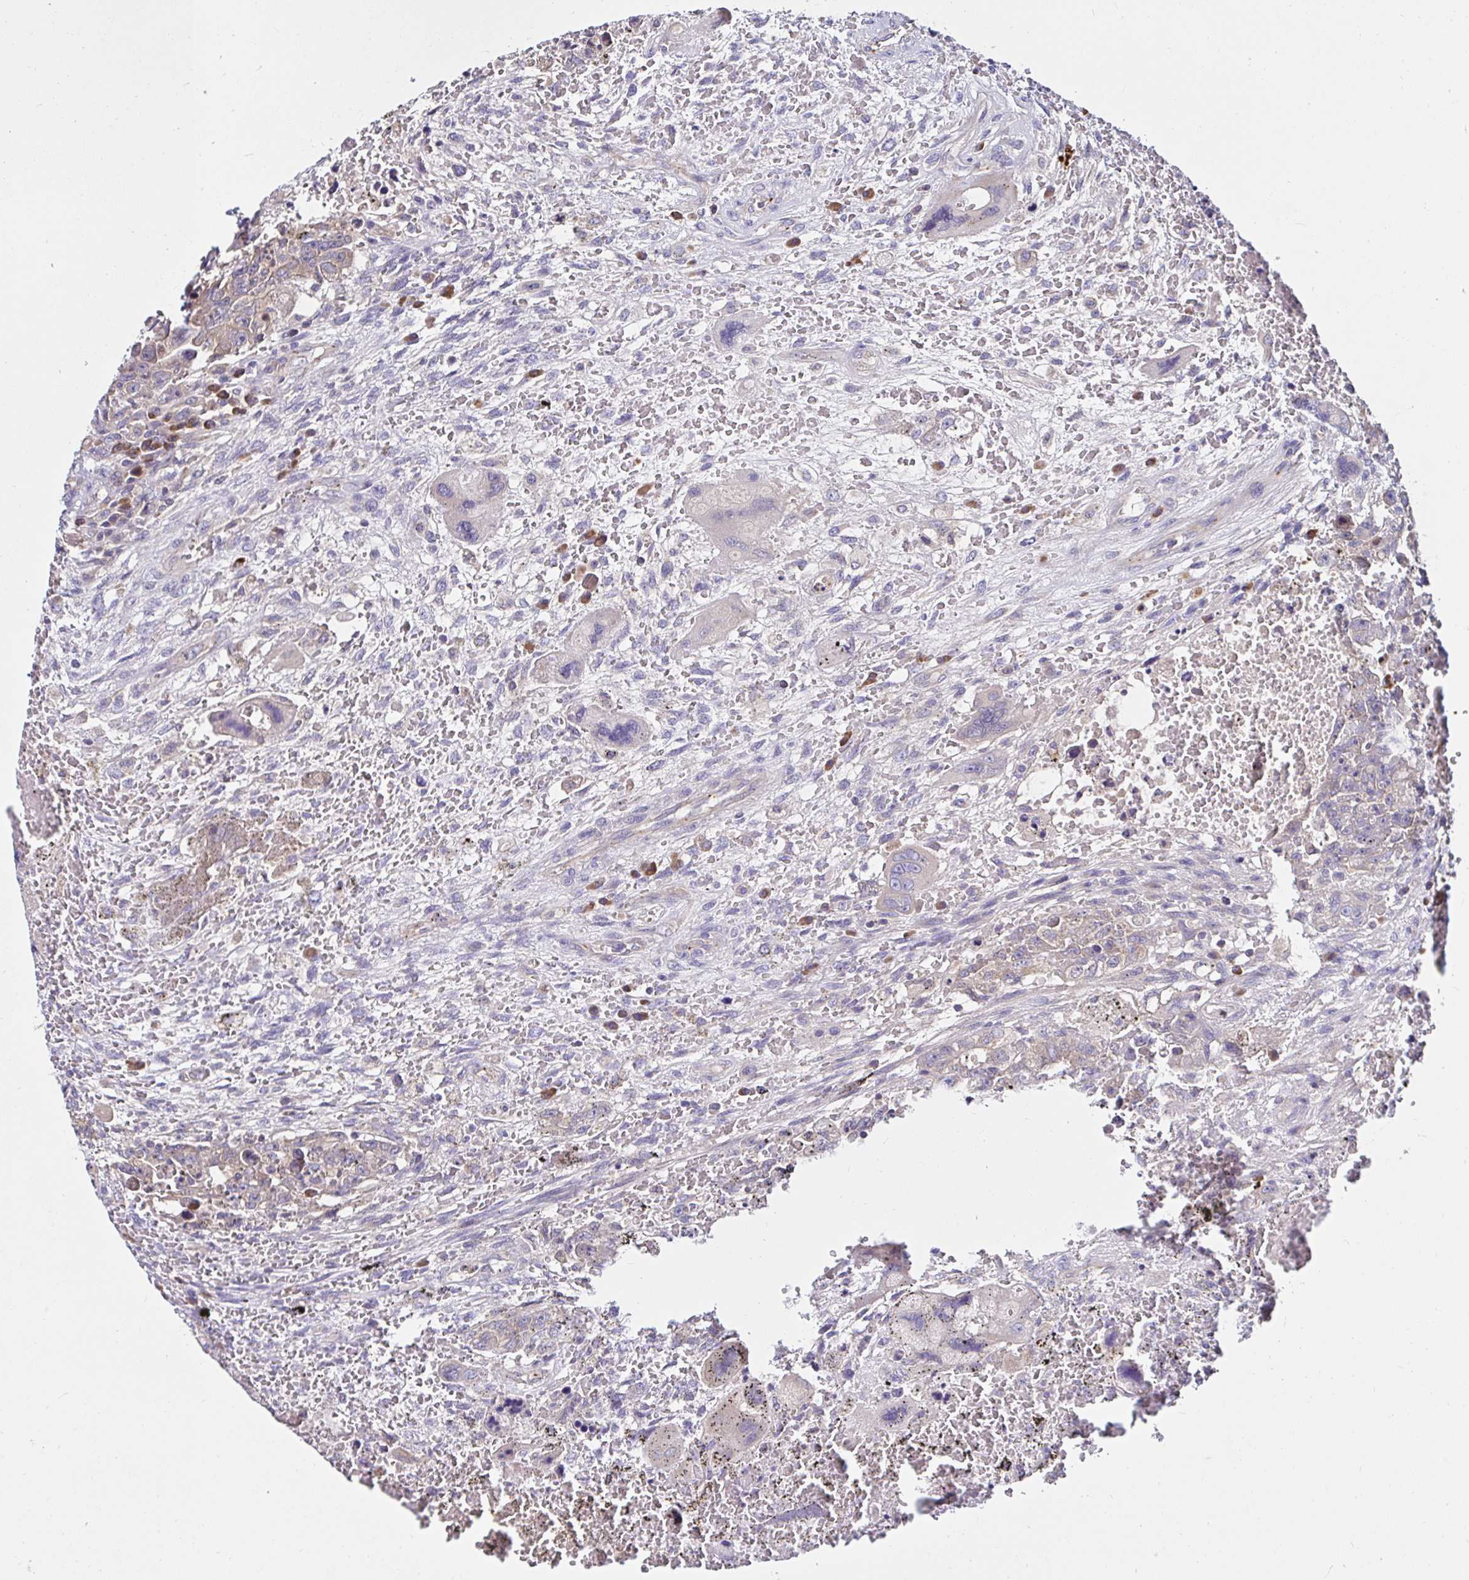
{"staining": {"intensity": "weak", "quantity": "25%-75%", "location": "cytoplasmic/membranous"}, "tissue": "testis cancer", "cell_type": "Tumor cells", "image_type": "cancer", "snomed": [{"axis": "morphology", "description": "Carcinoma, Embryonal, NOS"}, {"axis": "topography", "description": "Testis"}], "caption": "Tumor cells exhibit low levels of weak cytoplasmic/membranous staining in approximately 25%-75% of cells in human testis cancer (embryonal carcinoma).", "gene": "VSIG2", "patient": {"sex": "male", "age": 26}}